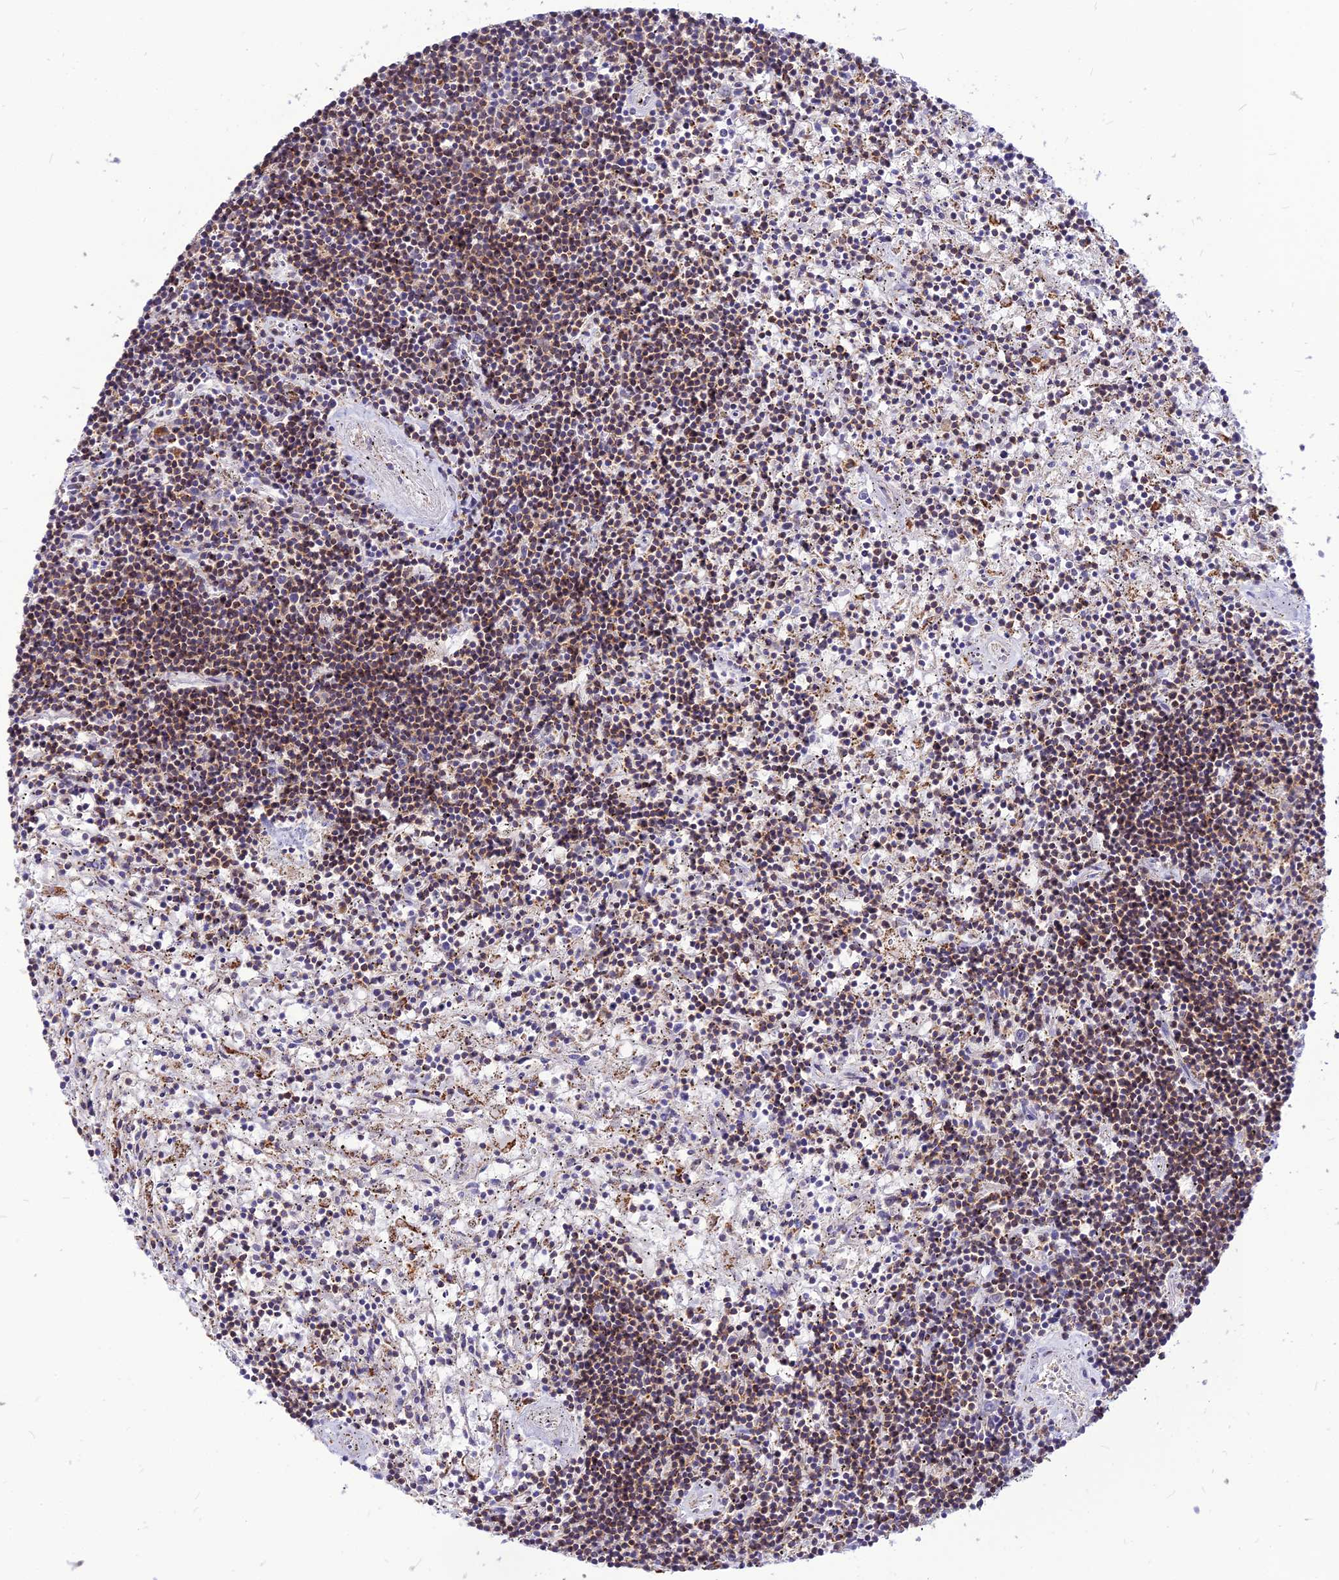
{"staining": {"intensity": "weak", "quantity": ">75%", "location": "cytoplasmic/membranous"}, "tissue": "lymphoma", "cell_type": "Tumor cells", "image_type": "cancer", "snomed": [{"axis": "morphology", "description": "Malignant lymphoma, non-Hodgkin's type, Low grade"}, {"axis": "topography", "description": "Spleen"}], "caption": "Immunohistochemistry histopathology image of neoplastic tissue: human low-grade malignant lymphoma, non-Hodgkin's type stained using immunohistochemistry (IHC) reveals low levels of weak protein expression localized specifically in the cytoplasmic/membranous of tumor cells, appearing as a cytoplasmic/membranous brown color.", "gene": "ECI1", "patient": {"sex": "male", "age": 76}}